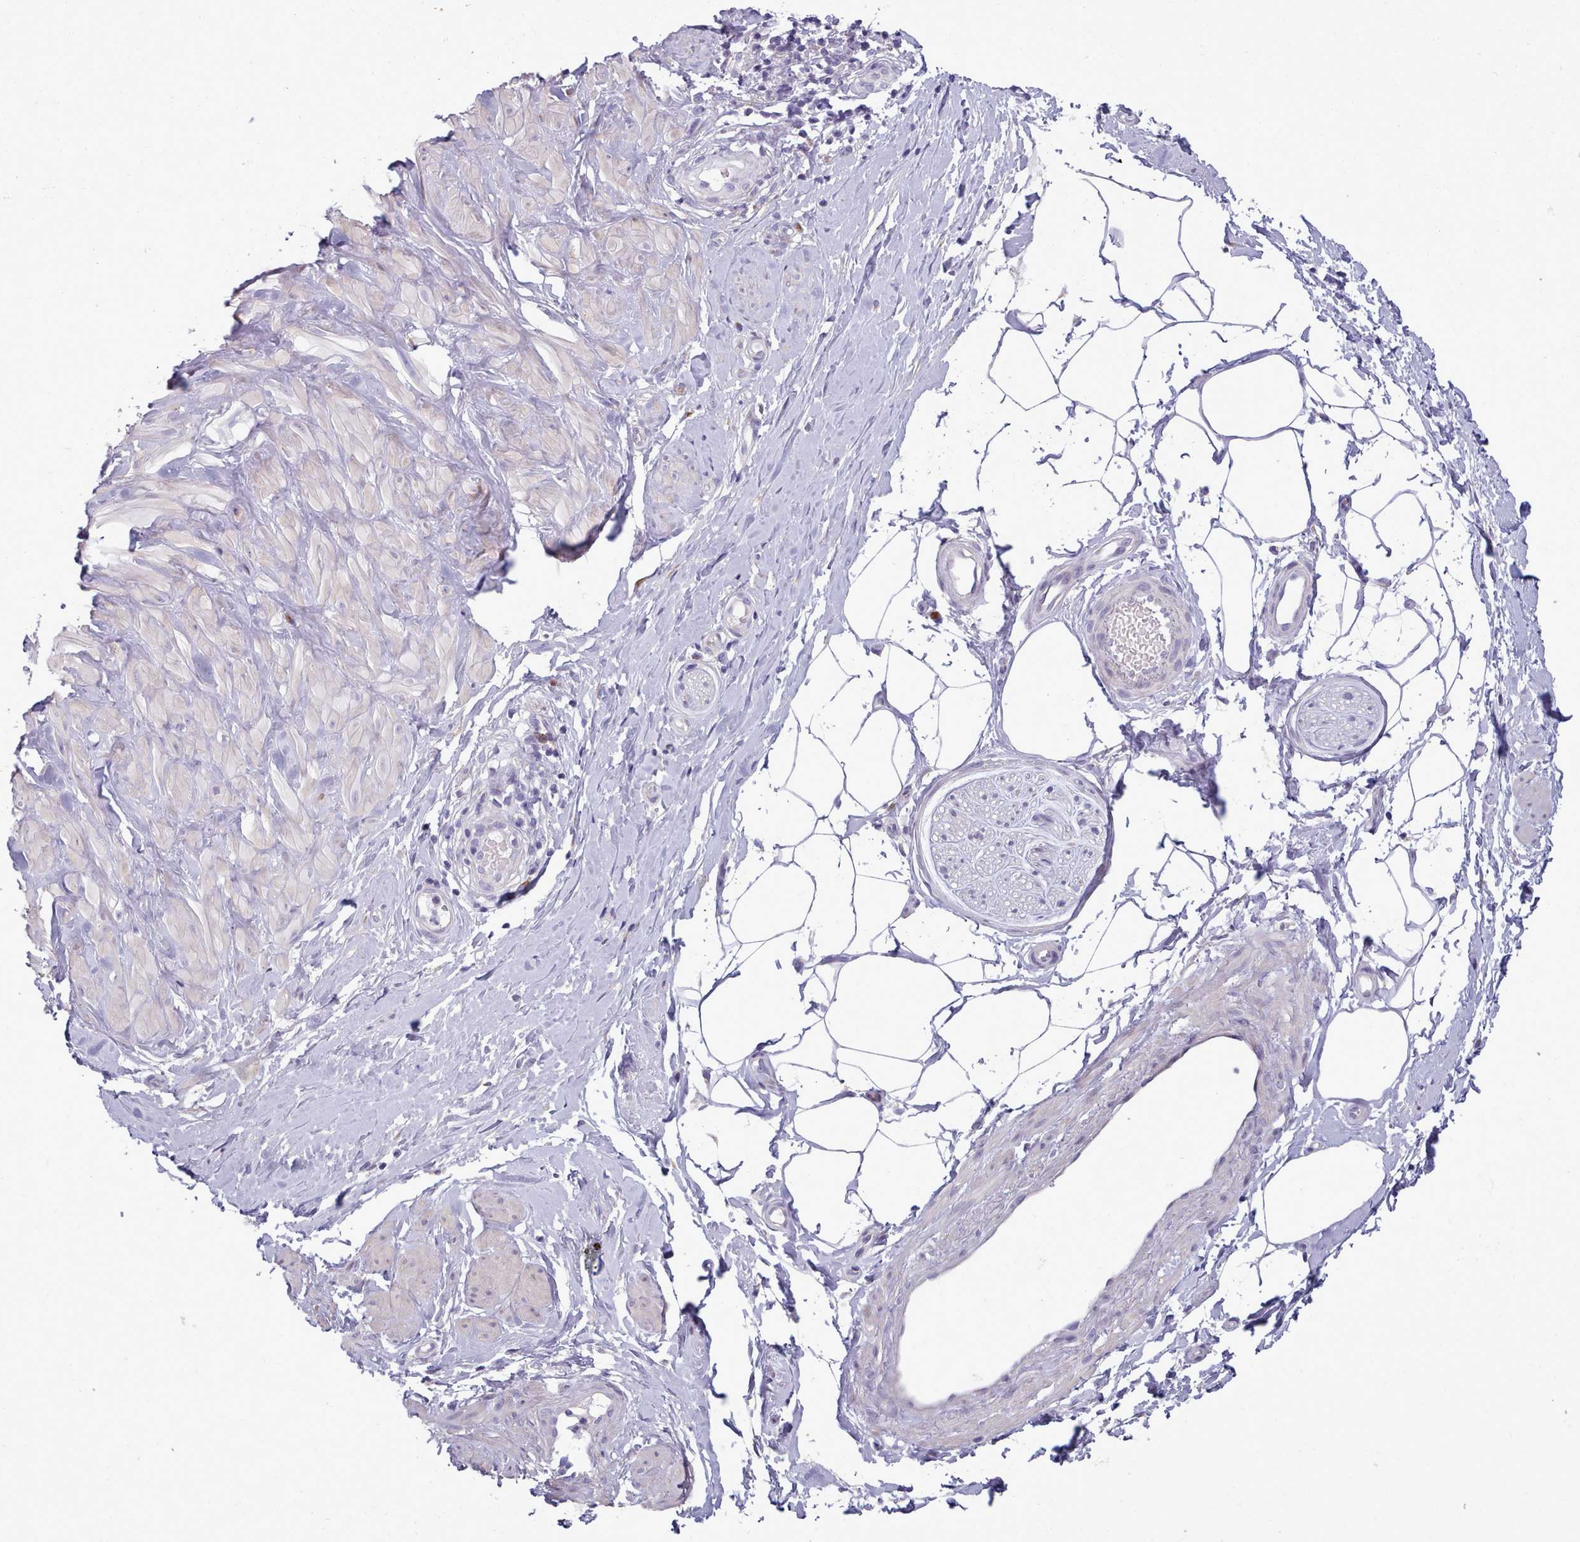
{"staining": {"intensity": "negative", "quantity": "none", "location": "none"}, "tissue": "adipose tissue", "cell_type": "Adipocytes", "image_type": "normal", "snomed": [{"axis": "morphology", "description": "Normal tissue, NOS"}, {"axis": "topography", "description": "Soft tissue"}, {"axis": "topography", "description": "Adipose tissue"}, {"axis": "topography", "description": "Vascular tissue"}, {"axis": "topography", "description": "Peripheral nerve tissue"}], "caption": "Micrograph shows no protein staining in adipocytes of normal adipose tissue.", "gene": "MYRFL", "patient": {"sex": "male", "age": 74}}